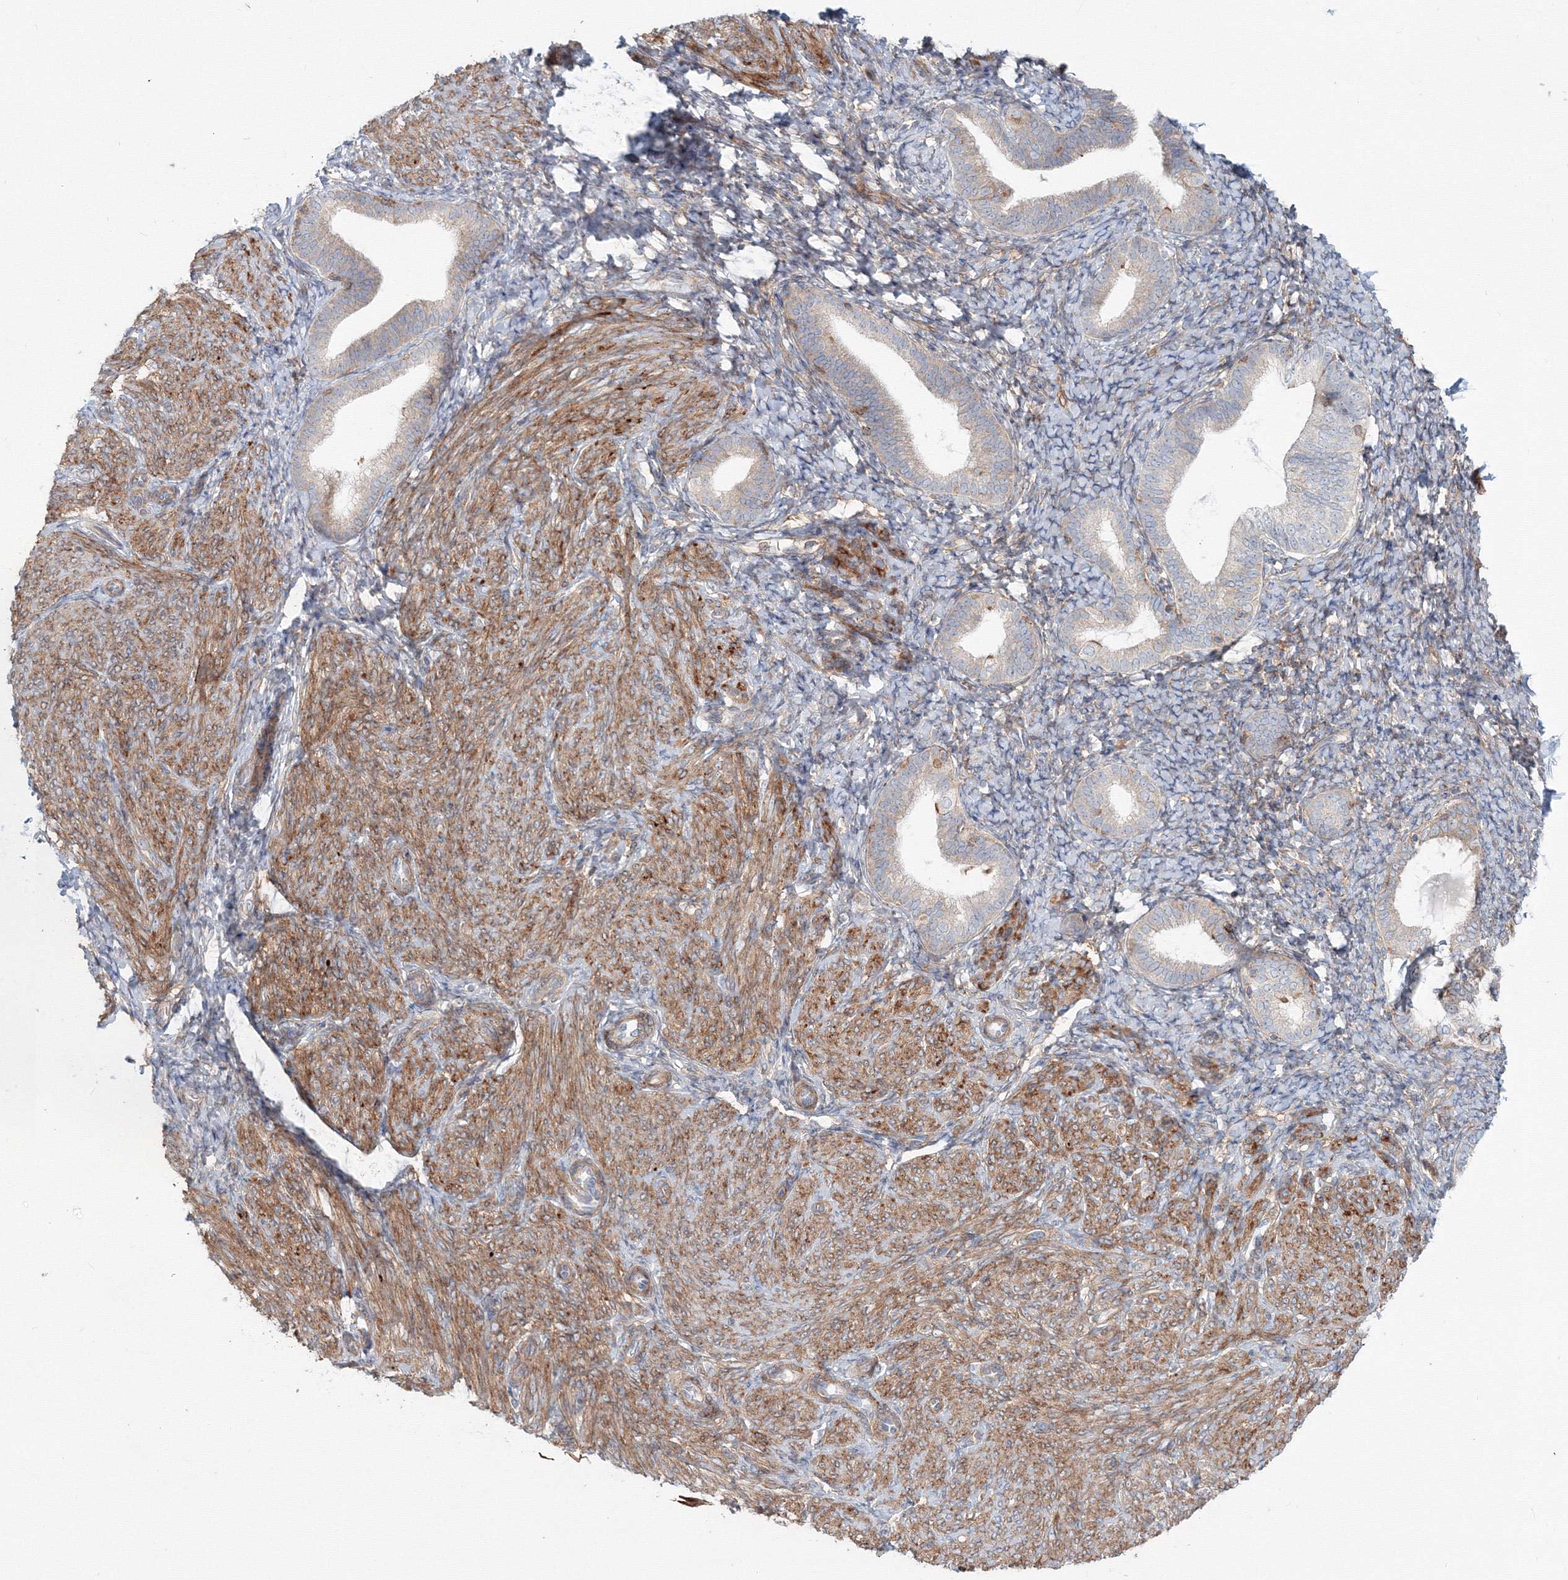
{"staining": {"intensity": "weak", "quantity": "25%-75%", "location": "cytoplasmic/membranous"}, "tissue": "endometrium", "cell_type": "Cells in endometrial stroma", "image_type": "normal", "snomed": [{"axis": "morphology", "description": "Normal tissue, NOS"}, {"axis": "topography", "description": "Endometrium"}], "caption": "Immunohistochemistry of normal human endometrium displays low levels of weak cytoplasmic/membranous expression in about 25%-75% of cells in endometrial stroma.", "gene": "SH3PXD2A", "patient": {"sex": "female", "age": 72}}